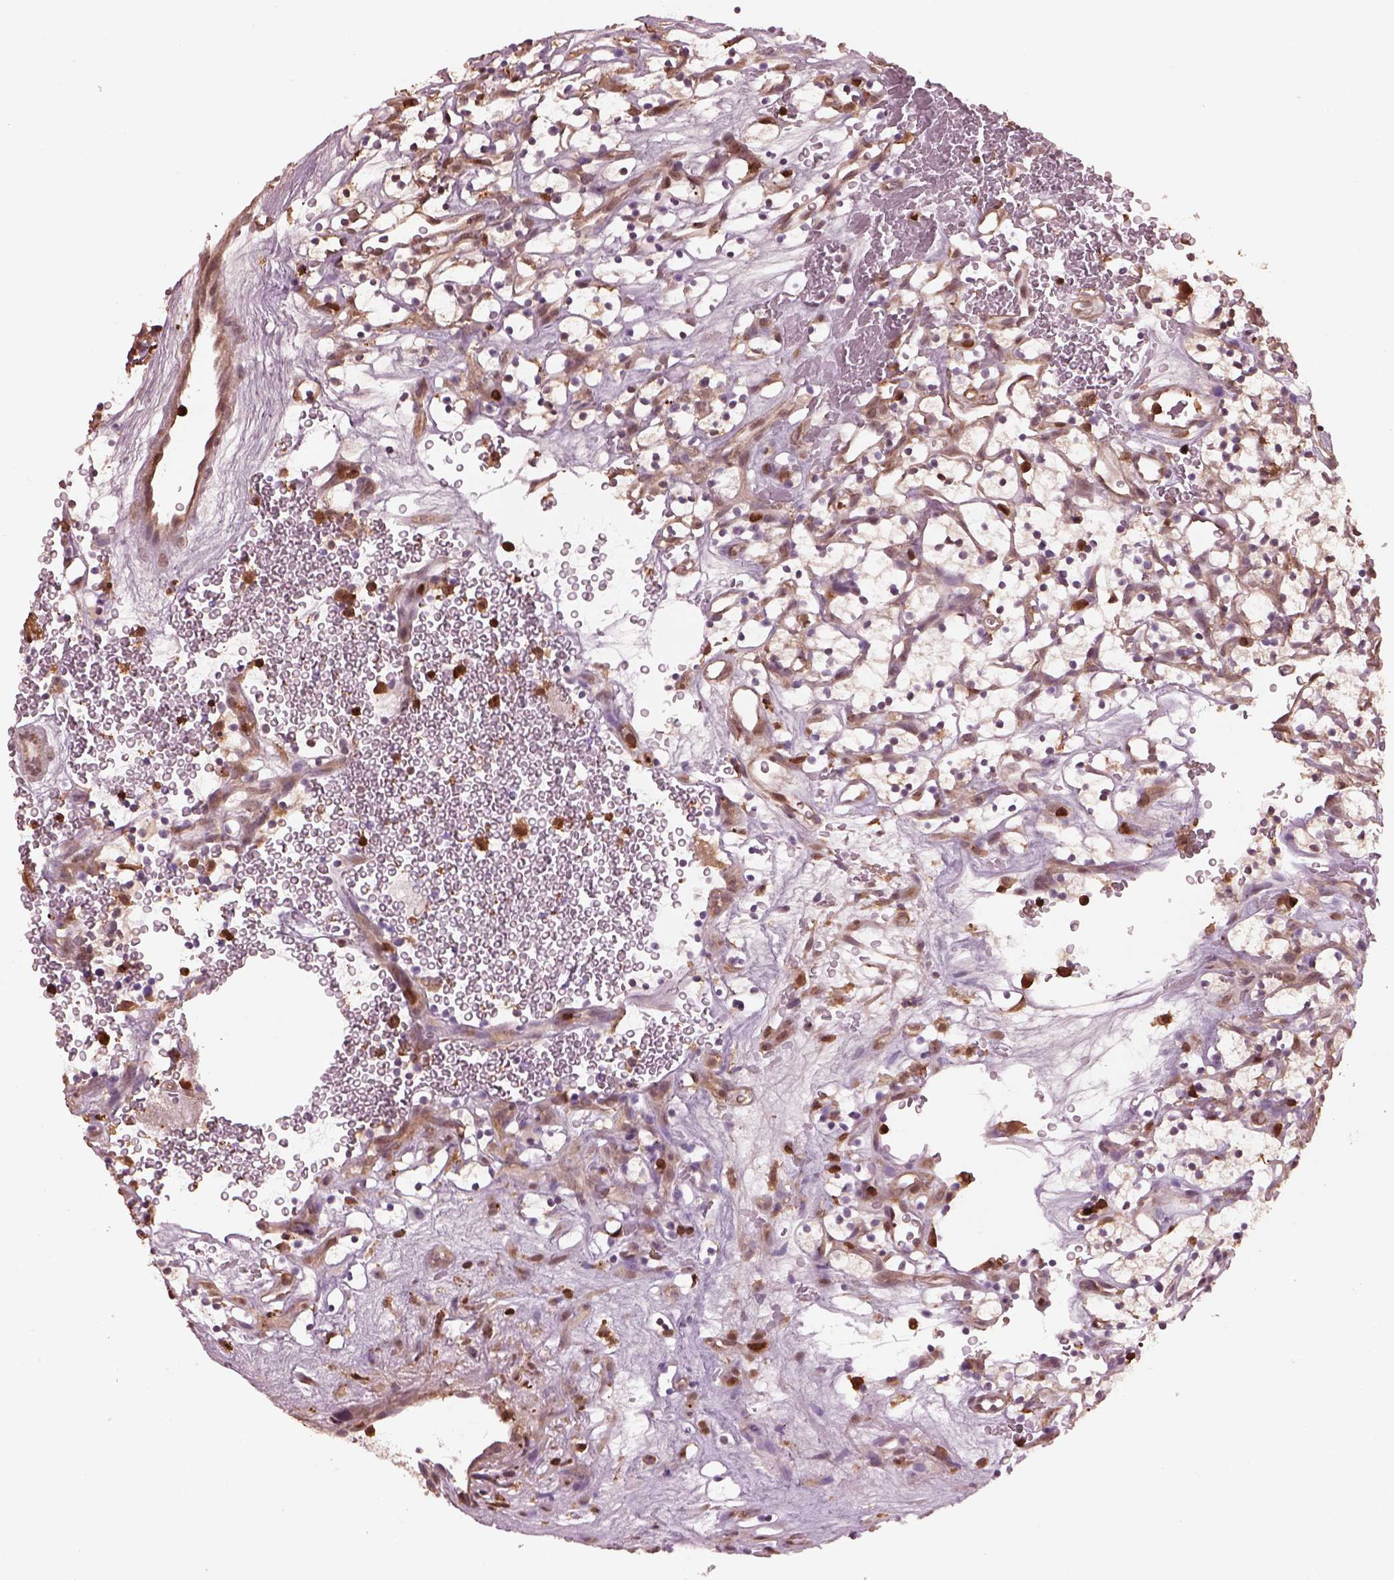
{"staining": {"intensity": "weak", "quantity": "<25%", "location": "cytoplasmic/membranous"}, "tissue": "renal cancer", "cell_type": "Tumor cells", "image_type": "cancer", "snomed": [{"axis": "morphology", "description": "Adenocarcinoma, NOS"}, {"axis": "topography", "description": "Kidney"}], "caption": "Image shows no significant protein expression in tumor cells of adenocarcinoma (renal).", "gene": "IL31RA", "patient": {"sex": "female", "age": 64}}